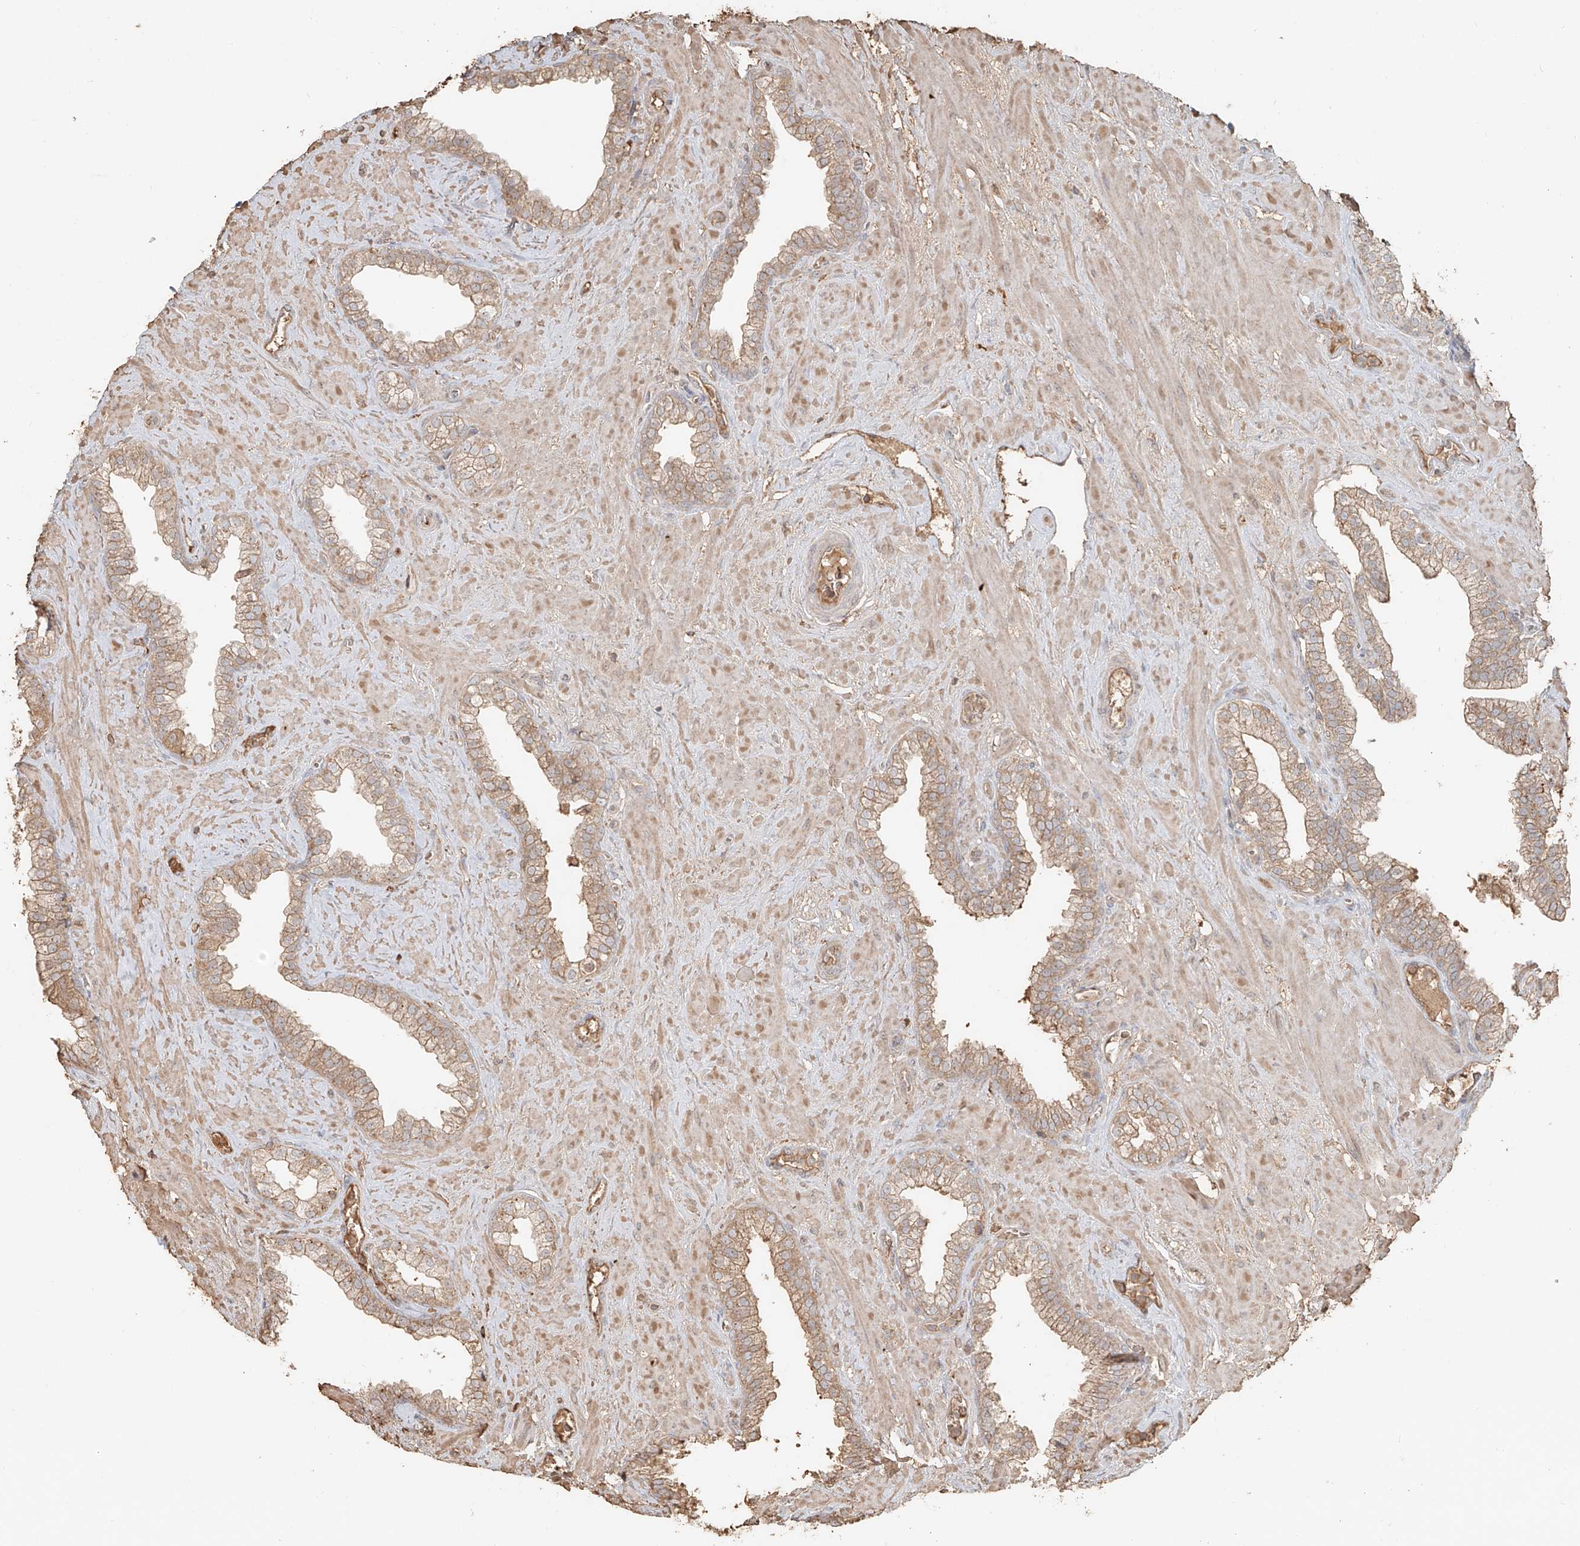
{"staining": {"intensity": "moderate", "quantity": "<25%", "location": "cytoplasmic/membranous"}, "tissue": "prostate", "cell_type": "Glandular cells", "image_type": "normal", "snomed": [{"axis": "morphology", "description": "Normal tissue, NOS"}, {"axis": "morphology", "description": "Urothelial carcinoma, Low grade"}, {"axis": "topography", "description": "Urinary bladder"}, {"axis": "topography", "description": "Prostate"}], "caption": "Immunohistochemistry histopathology image of benign prostate stained for a protein (brown), which shows low levels of moderate cytoplasmic/membranous expression in approximately <25% of glandular cells.", "gene": "NPHS1", "patient": {"sex": "male", "age": 60}}